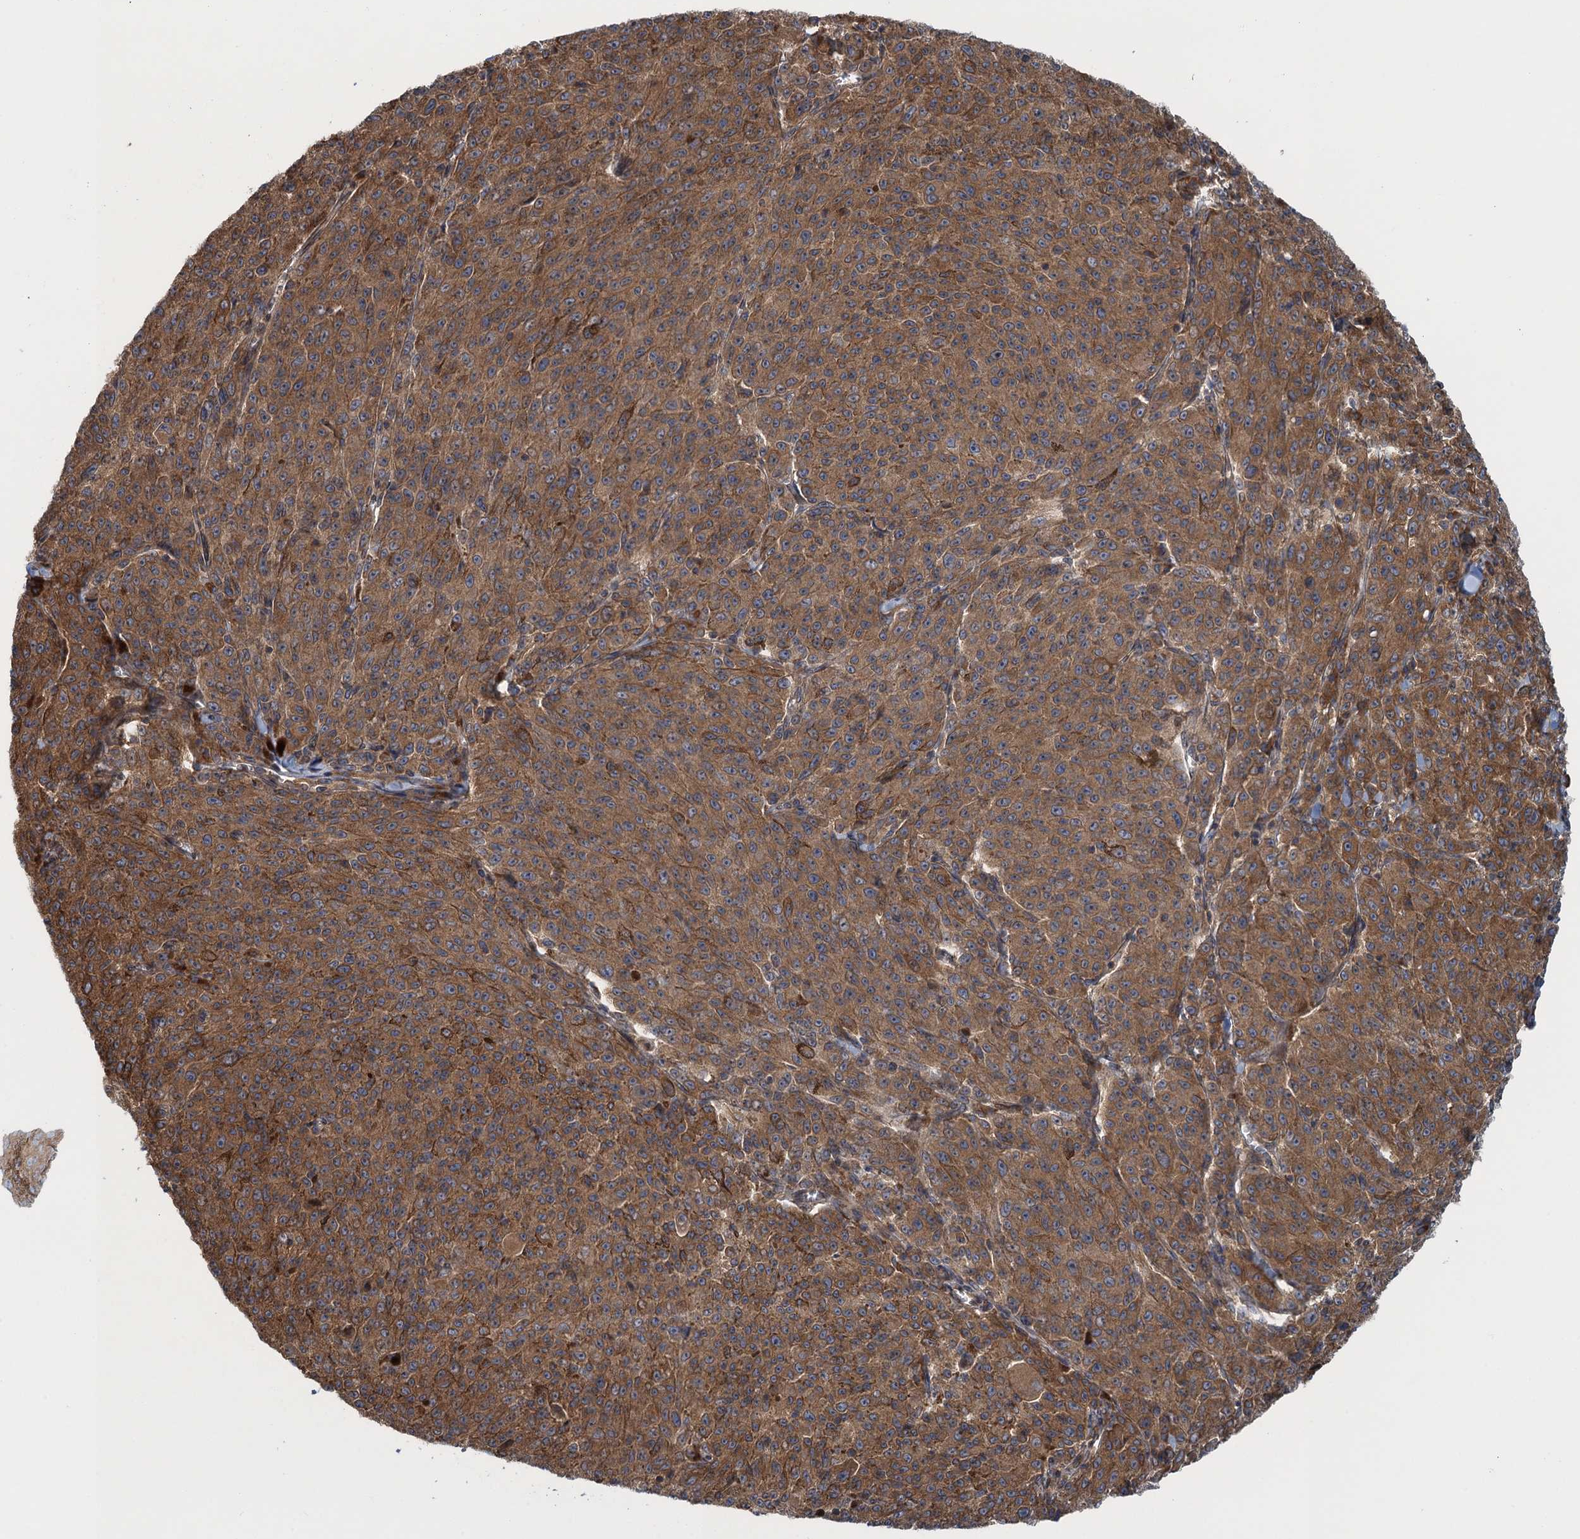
{"staining": {"intensity": "moderate", "quantity": ">75%", "location": "cytoplasmic/membranous"}, "tissue": "melanoma", "cell_type": "Tumor cells", "image_type": "cancer", "snomed": [{"axis": "morphology", "description": "Malignant melanoma, NOS"}, {"axis": "topography", "description": "Skin"}], "caption": "Moderate cytoplasmic/membranous staining for a protein is identified in about >75% of tumor cells of malignant melanoma using immunohistochemistry.", "gene": "MDM1", "patient": {"sex": "female", "age": 52}}